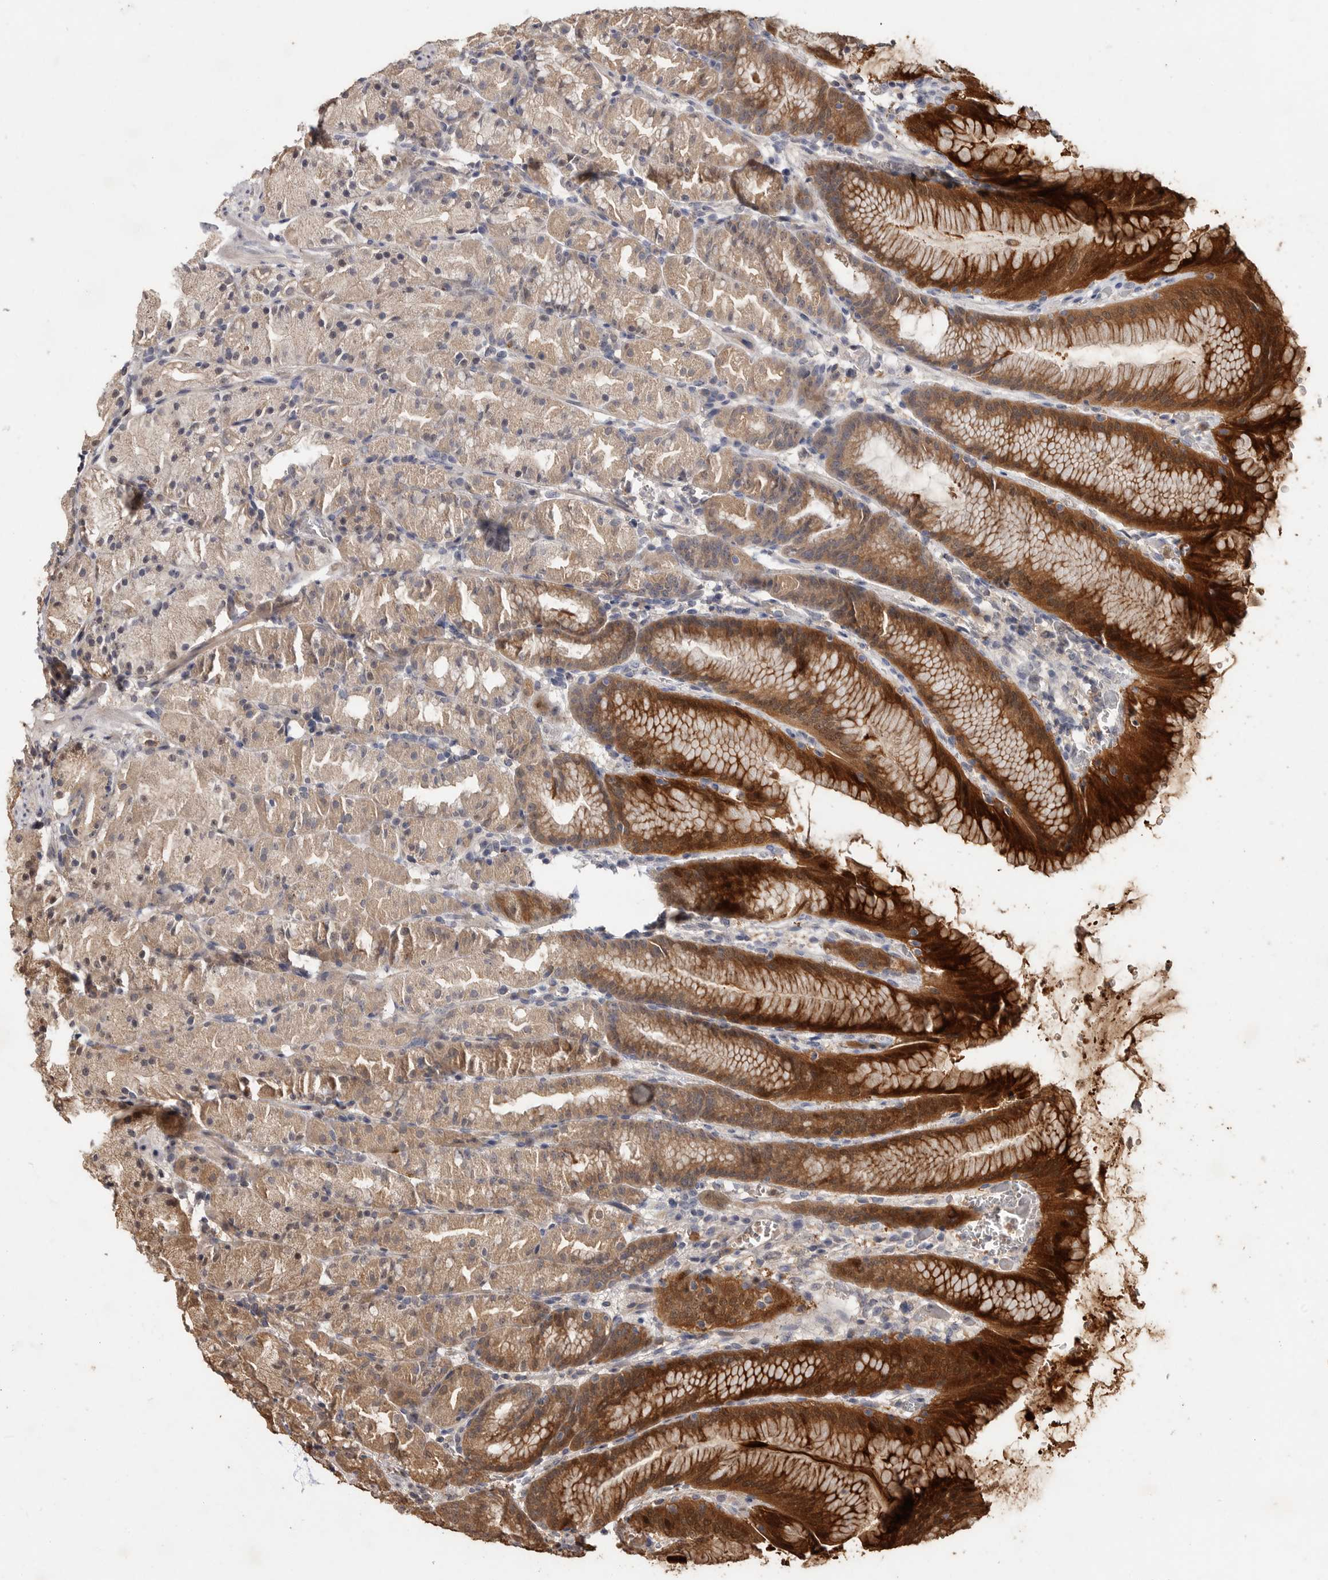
{"staining": {"intensity": "strong", "quantity": "25%-75%", "location": "cytoplasmic/membranous,nuclear"}, "tissue": "stomach", "cell_type": "Glandular cells", "image_type": "normal", "snomed": [{"axis": "morphology", "description": "Normal tissue, NOS"}, {"axis": "topography", "description": "Stomach, upper"}], "caption": "Immunohistochemistry (IHC) micrograph of normal stomach: stomach stained using immunohistochemistry displays high levels of strong protein expression localized specifically in the cytoplasmic/membranous,nuclear of glandular cells, appearing as a cytoplasmic/membranous,nuclear brown color.", "gene": "VN1R4", "patient": {"sex": "male", "age": 48}}